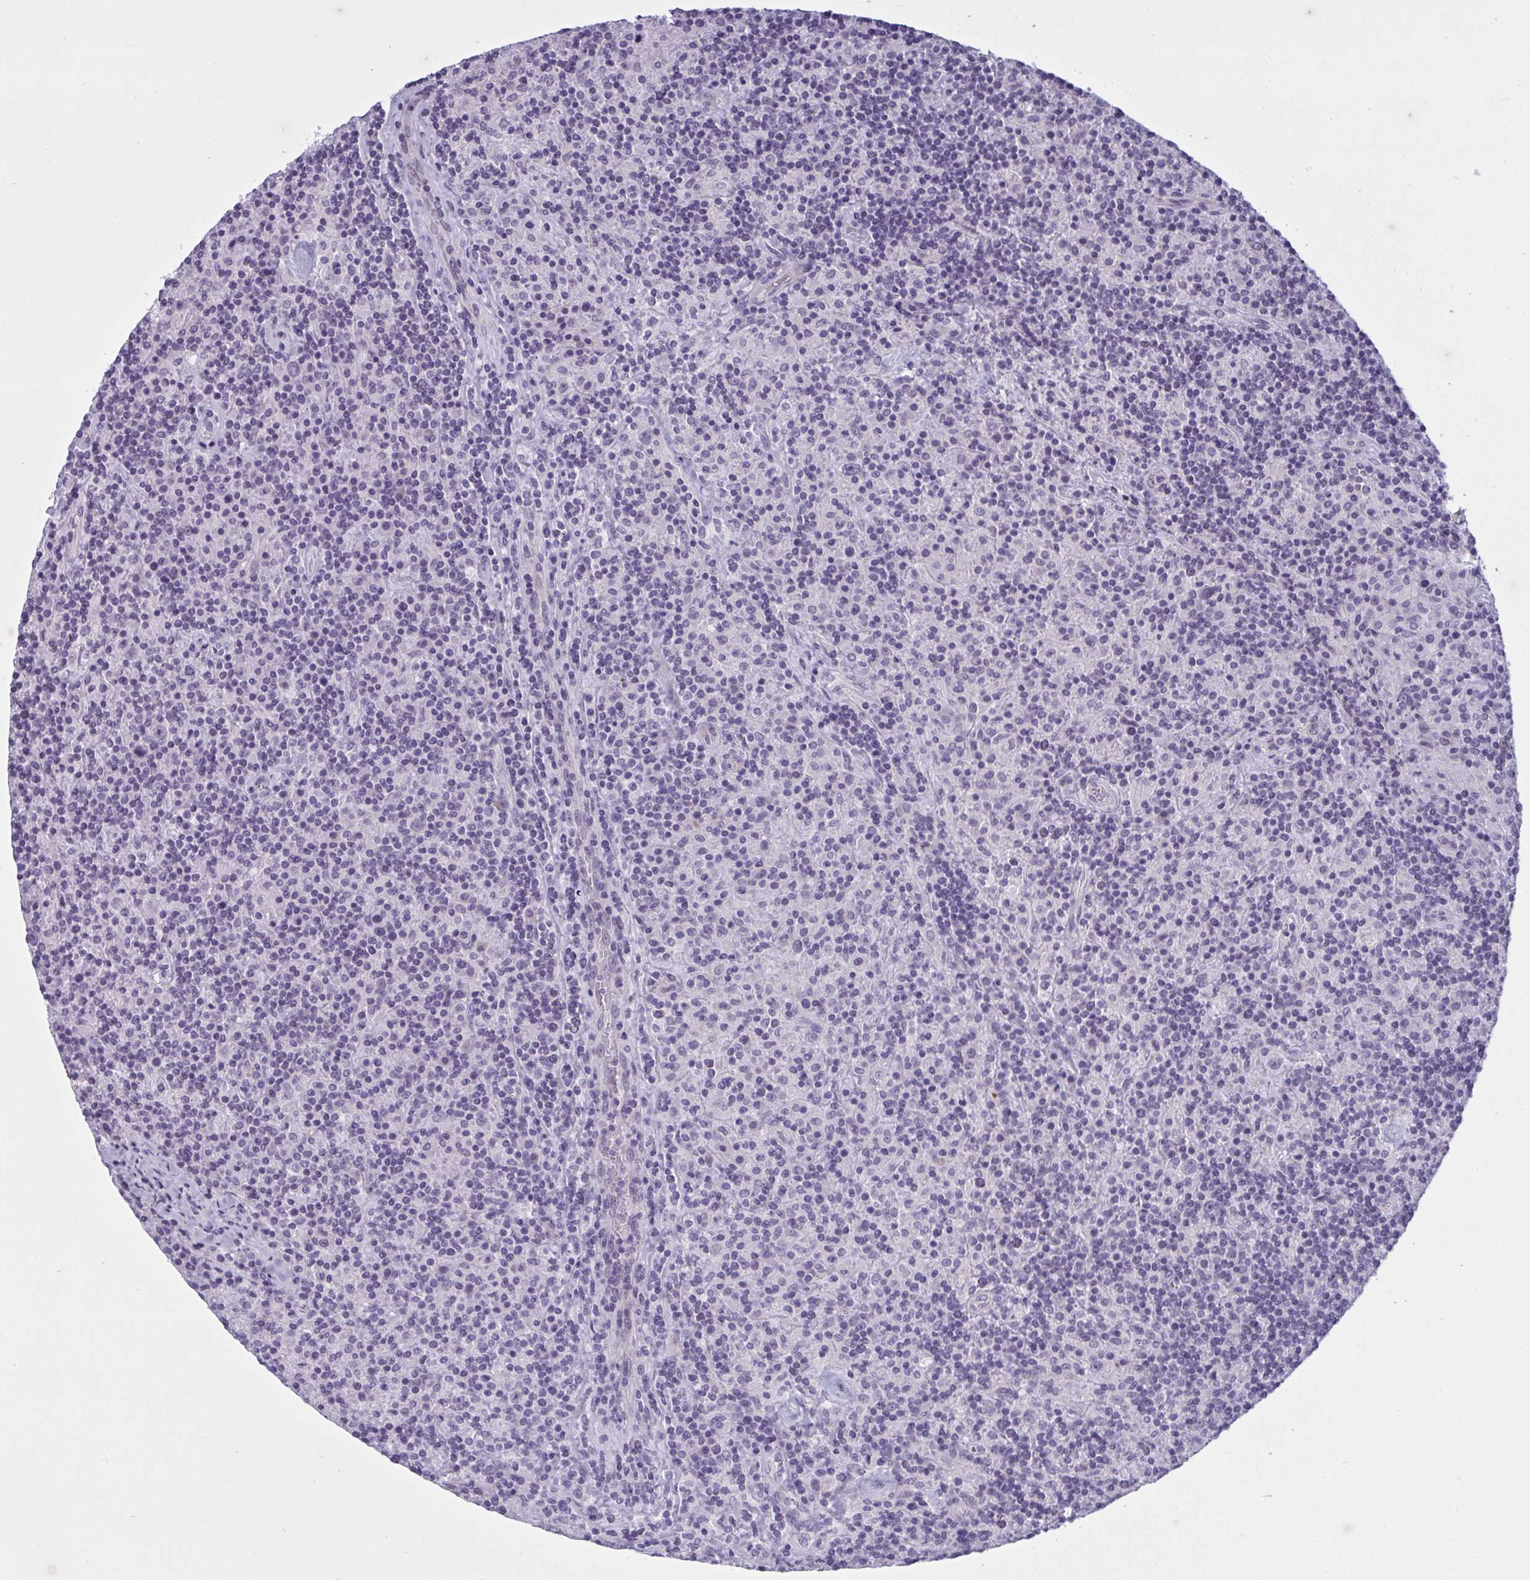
{"staining": {"intensity": "negative", "quantity": "none", "location": "none"}, "tissue": "lymphoma", "cell_type": "Tumor cells", "image_type": "cancer", "snomed": [{"axis": "morphology", "description": "Hodgkin's disease, NOS"}, {"axis": "topography", "description": "Lymph node"}], "caption": "The histopathology image shows no staining of tumor cells in Hodgkin's disease.", "gene": "OR1L3", "patient": {"sex": "male", "age": 70}}